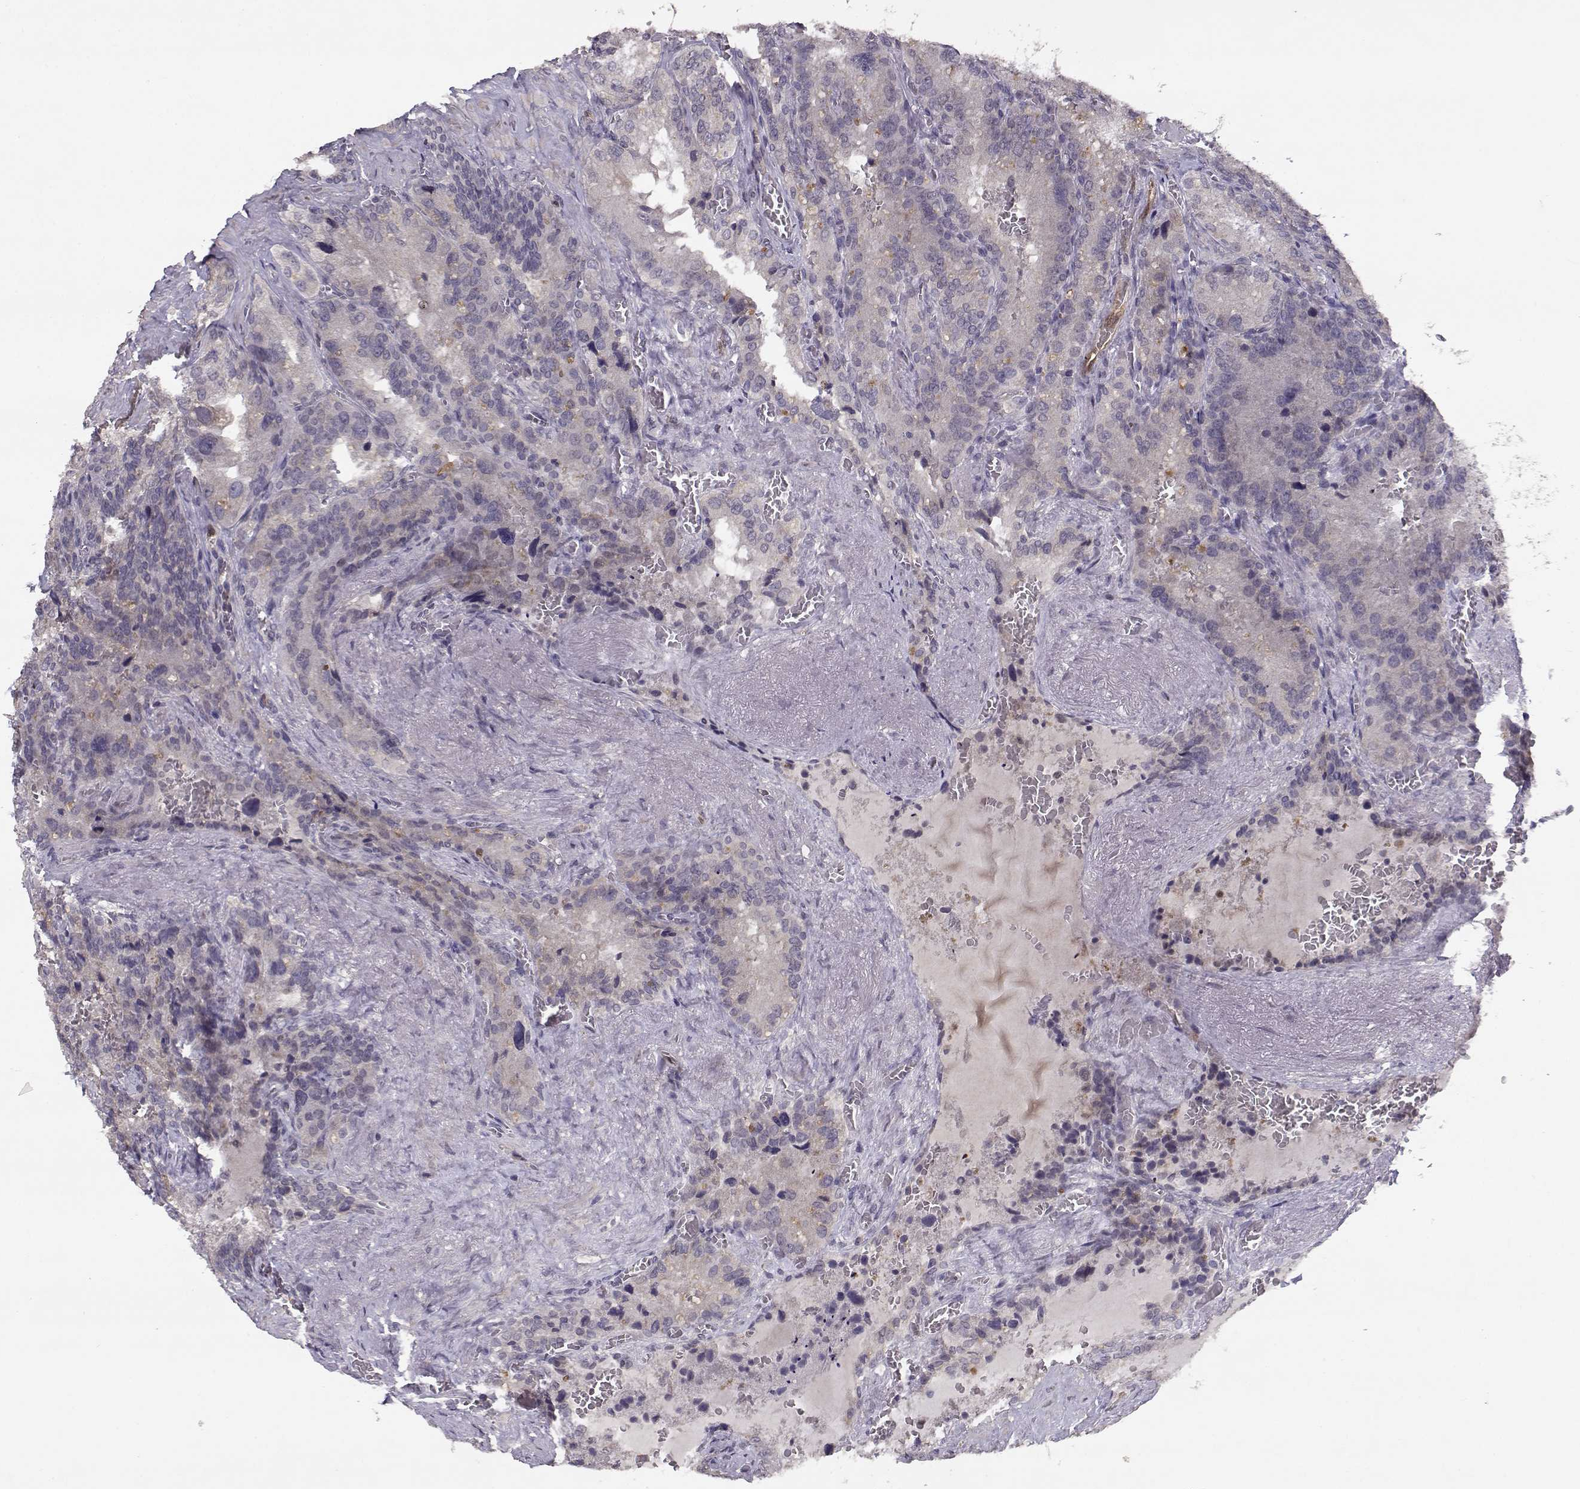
{"staining": {"intensity": "negative", "quantity": "none", "location": "none"}, "tissue": "seminal vesicle", "cell_type": "Glandular cells", "image_type": "normal", "snomed": [{"axis": "morphology", "description": "Normal tissue, NOS"}, {"axis": "topography", "description": "Seminal veicle"}], "caption": "Micrograph shows no significant protein expression in glandular cells of unremarkable seminal vesicle. (DAB immunohistochemistry, high magnification).", "gene": "BMX", "patient": {"sex": "male", "age": 72}}